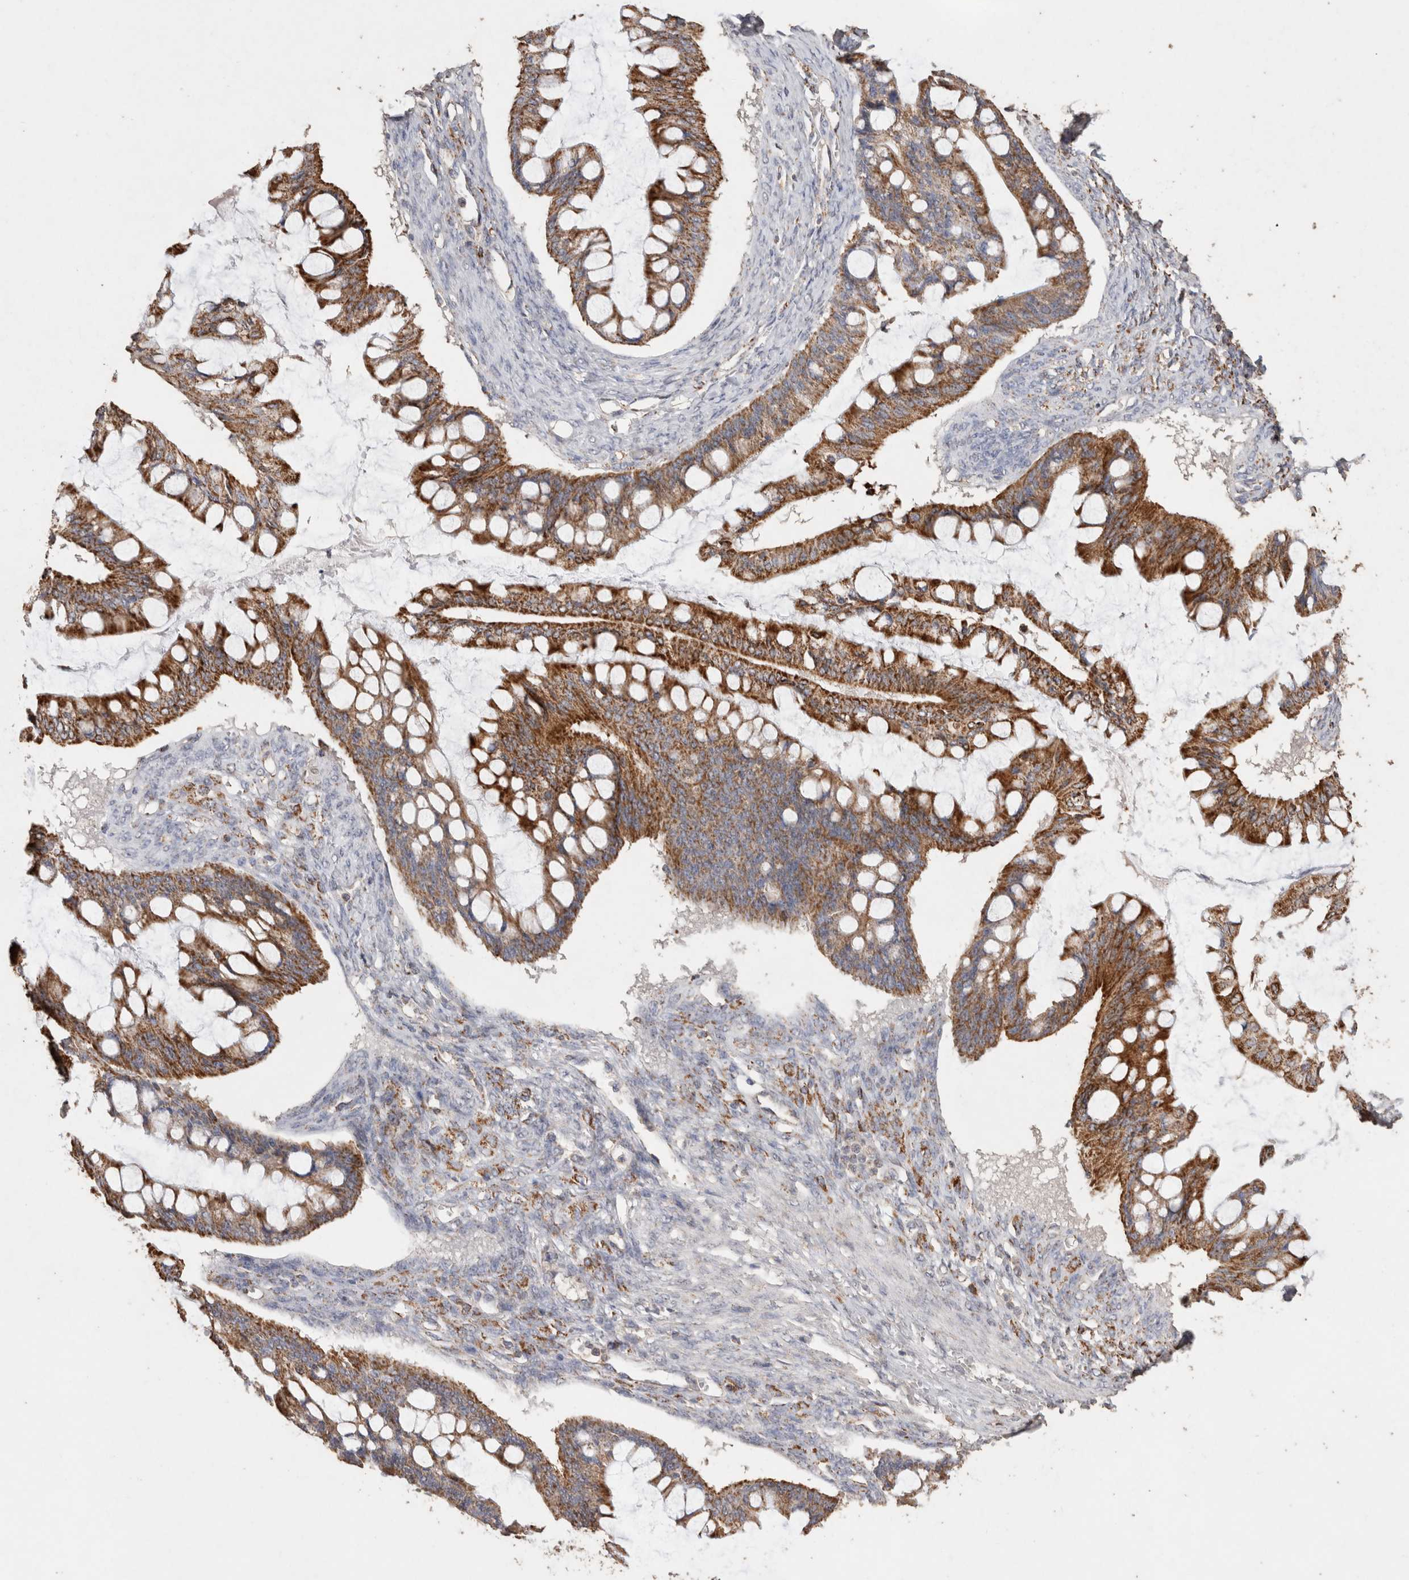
{"staining": {"intensity": "strong", "quantity": ">75%", "location": "cytoplasmic/membranous"}, "tissue": "ovarian cancer", "cell_type": "Tumor cells", "image_type": "cancer", "snomed": [{"axis": "morphology", "description": "Cystadenocarcinoma, mucinous, NOS"}, {"axis": "topography", "description": "Ovary"}], "caption": "Human ovarian cancer (mucinous cystadenocarcinoma) stained for a protein (brown) demonstrates strong cytoplasmic/membranous positive expression in about >75% of tumor cells.", "gene": "ACADM", "patient": {"sex": "female", "age": 73}}